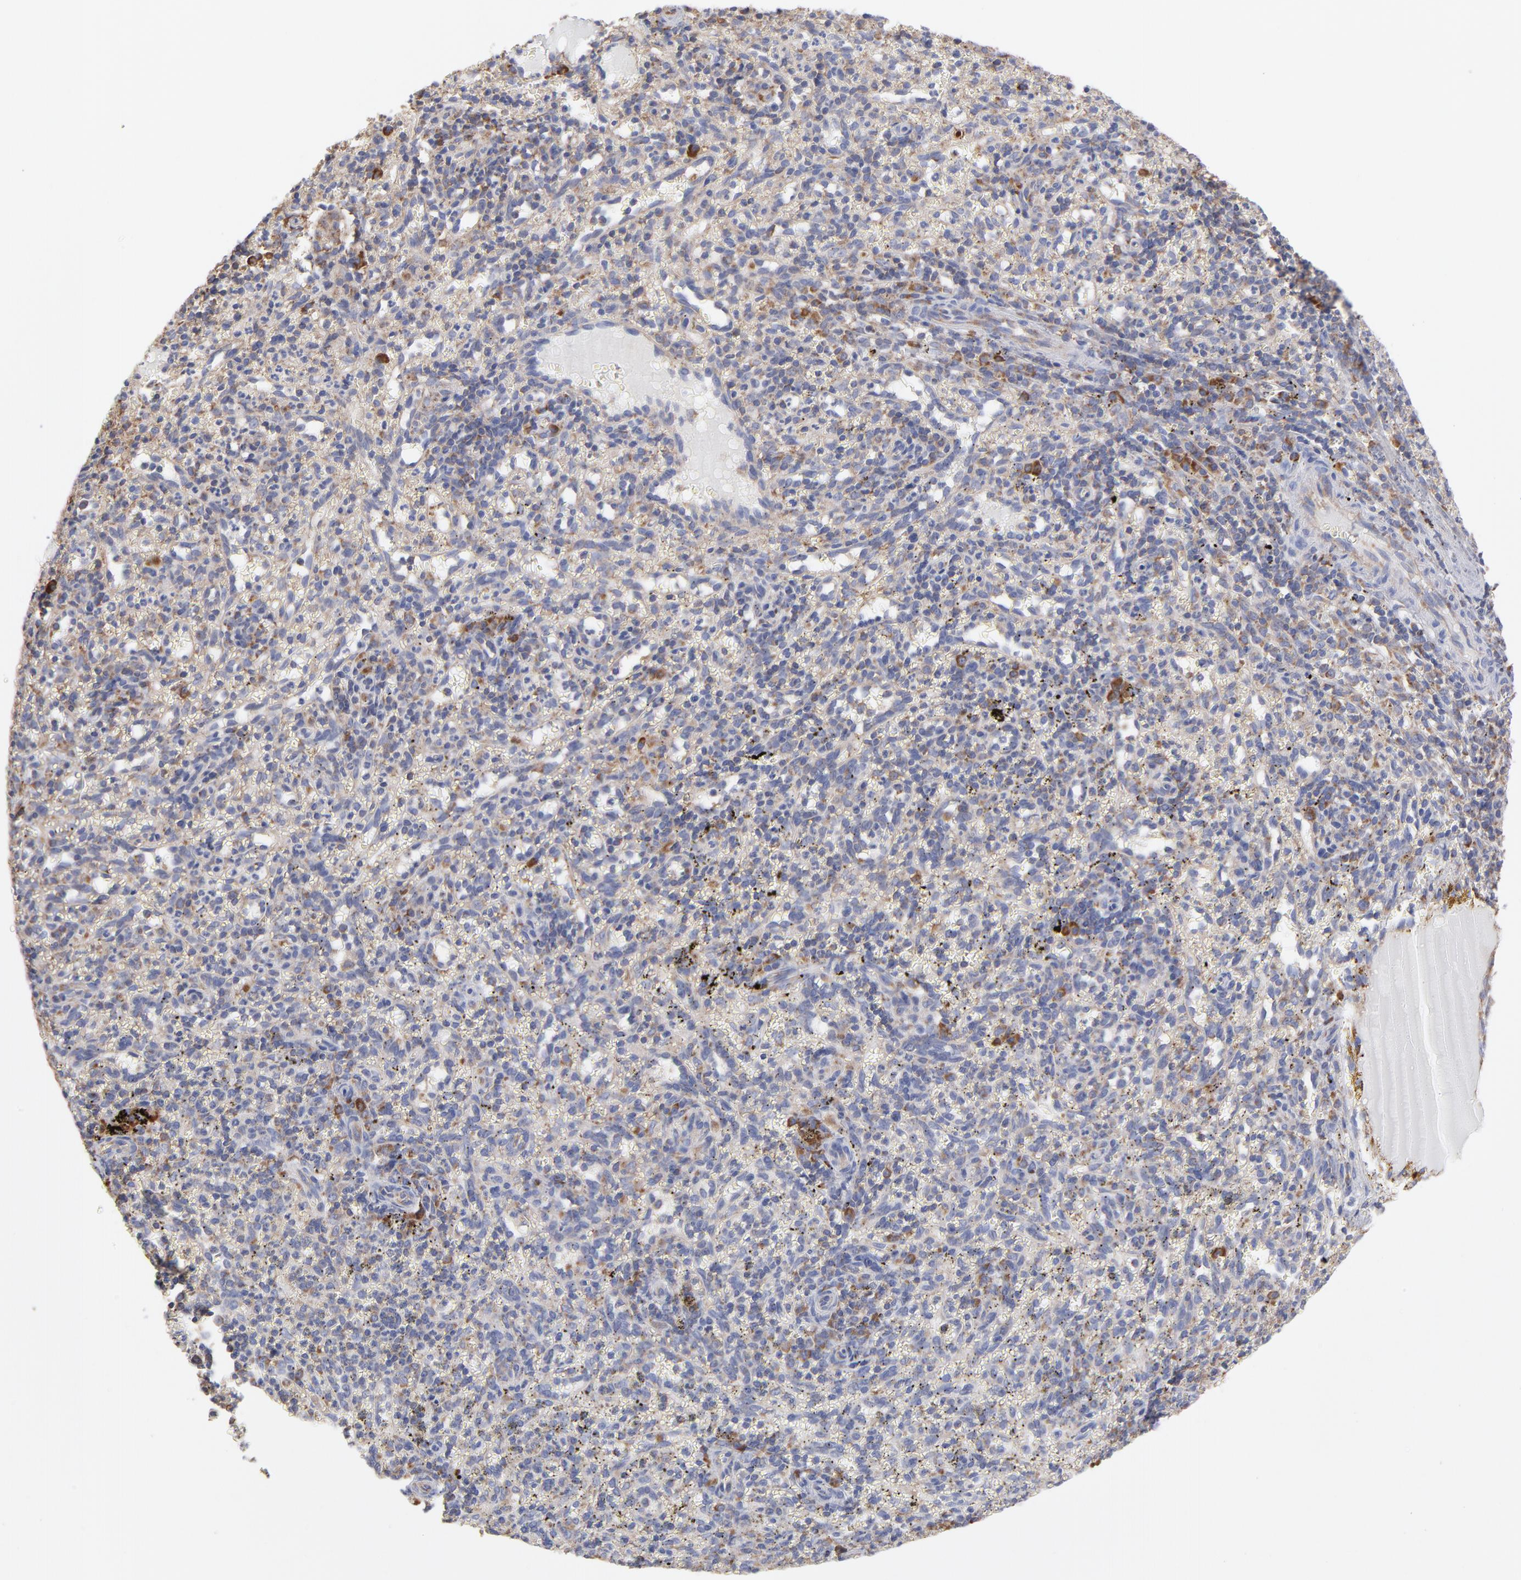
{"staining": {"intensity": "weak", "quantity": "25%-75%", "location": "cytoplasmic/membranous"}, "tissue": "spleen", "cell_type": "Cells in red pulp", "image_type": "normal", "snomed": [{"axis": "morphology", "description": "Normal tissue, NOS"}, {"axis": "topography", "description": "Spleen"}], "caption": "Immunohistochemistry (IHC) photomicrograph of unremarkable spleen: spleen stained using immunohistochemistry (IHC) displays low levels of weak protein expression localized specifically in the cytoplasmic/membranous of cells in red pulp, appearing as a cytoplasmic/membranous brown color.", "gene": "RPL3", "patient": {"sex": "female", "age": 10}}